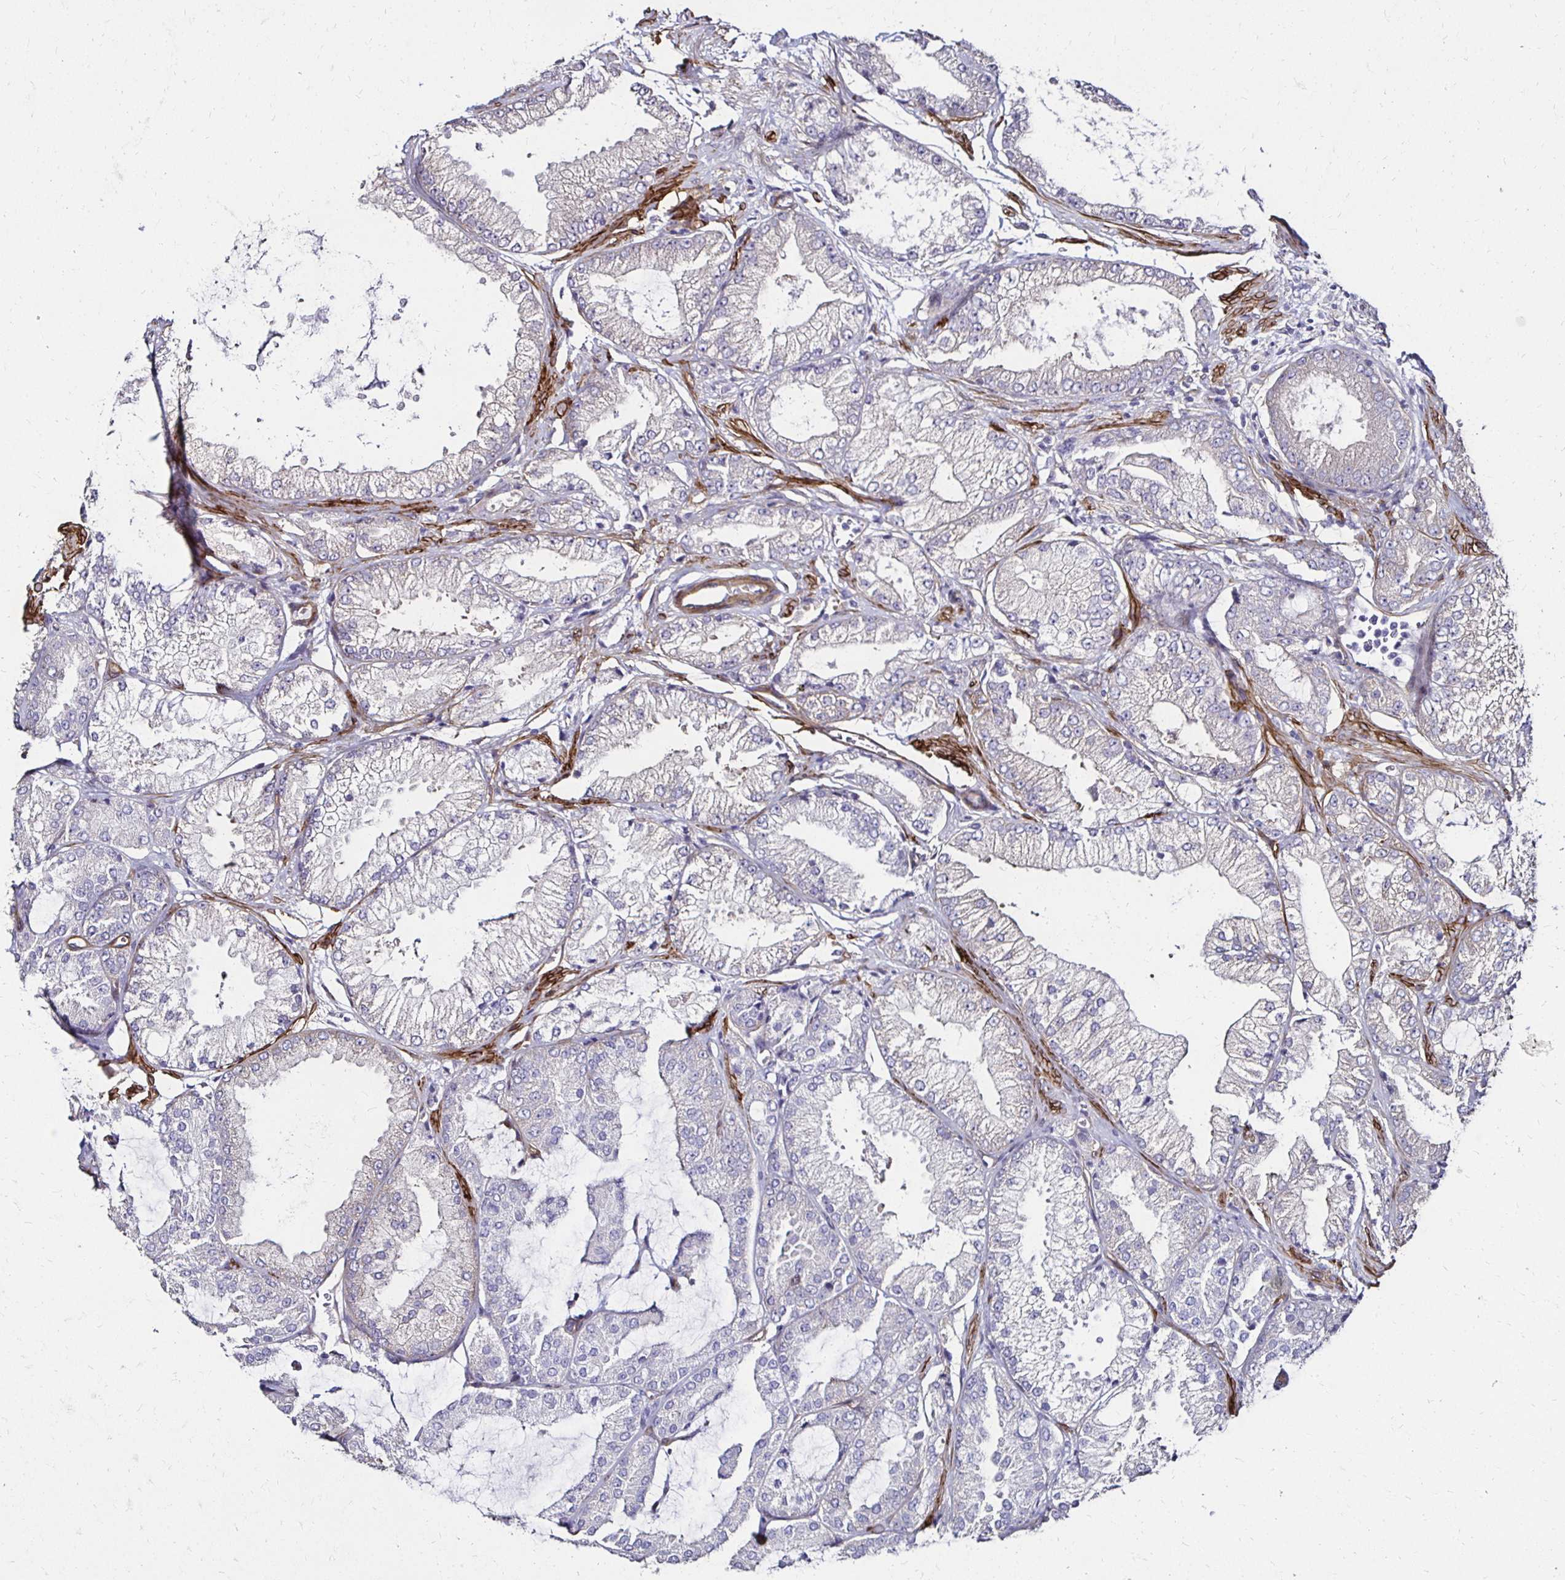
{"staining": {"intensity": "negative", "quantity": "none", "location": "none"}, "tissue": "prostate cancer", "cell_type": "Tumor cells", "image_type": "cancer", "snomed": [{"axis": "morphology", "description": "Adenocarcinoma, High grade"}, {"axis": "topography", "description": "Prostate"}], "caption": "High power microscopy micrograph of an IHC micrograph of prostate cancer, revealing no significant staining in tumor cells.", "gene": "ITGB1", "patient": {"sex": "male", "age": 68}}